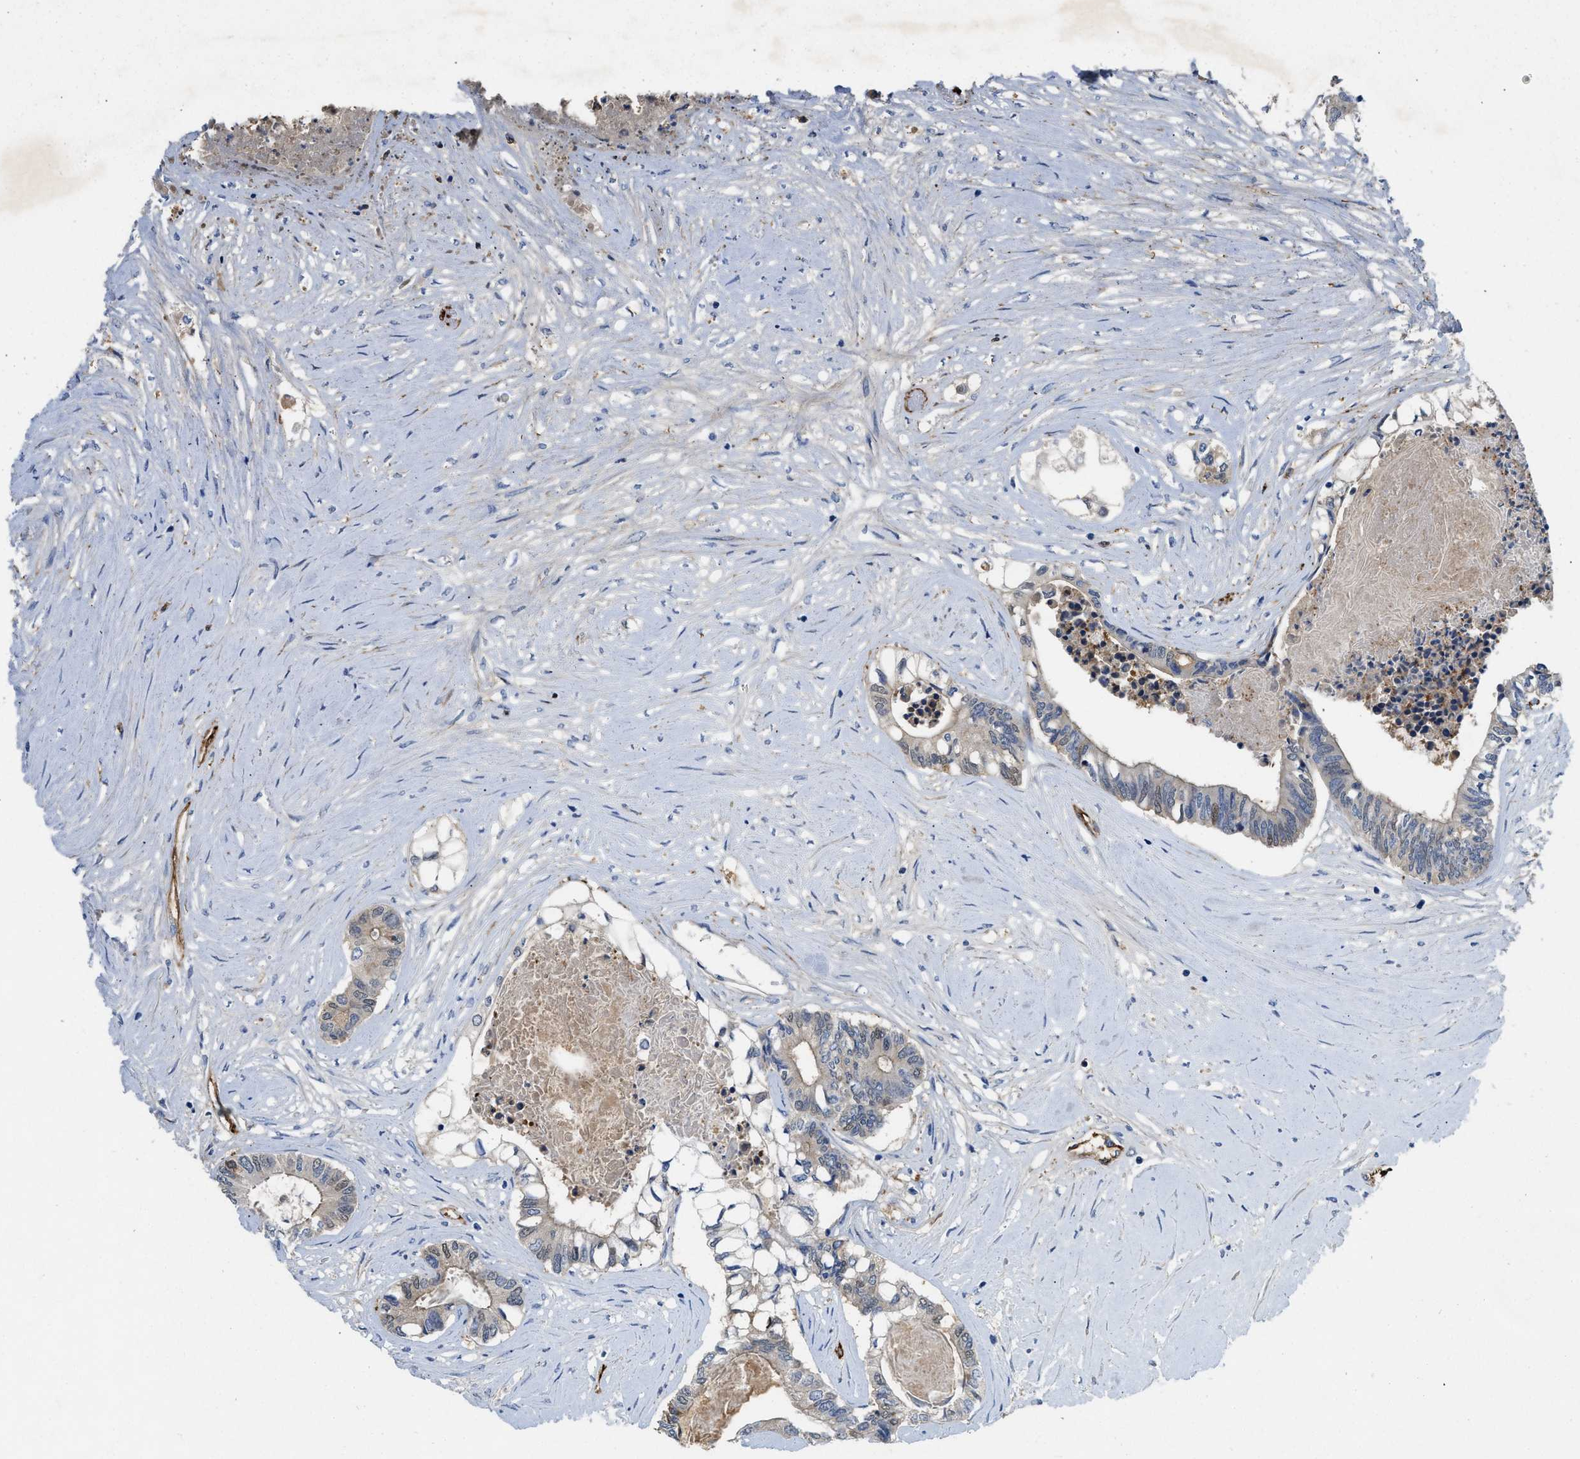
{"staining": {"intensity": "weak", "quantity": "<25%", "location": "cytoplasmic/membranous,nuclear"}, "tissue": "colorectal cancer", "cell_type": "Tumor cells", "image_type": "cancer", "snomed": [{"axis": "morphology", "description": "Adenocarcinoma, NOS"}, {"axis": "topography", "description": "Rectum"}], "caption": "There is no significant positivity in tumor cells of colorectal cancer.", "gene": "SPEG", "patient": {"sex": "male", "age": 63}}